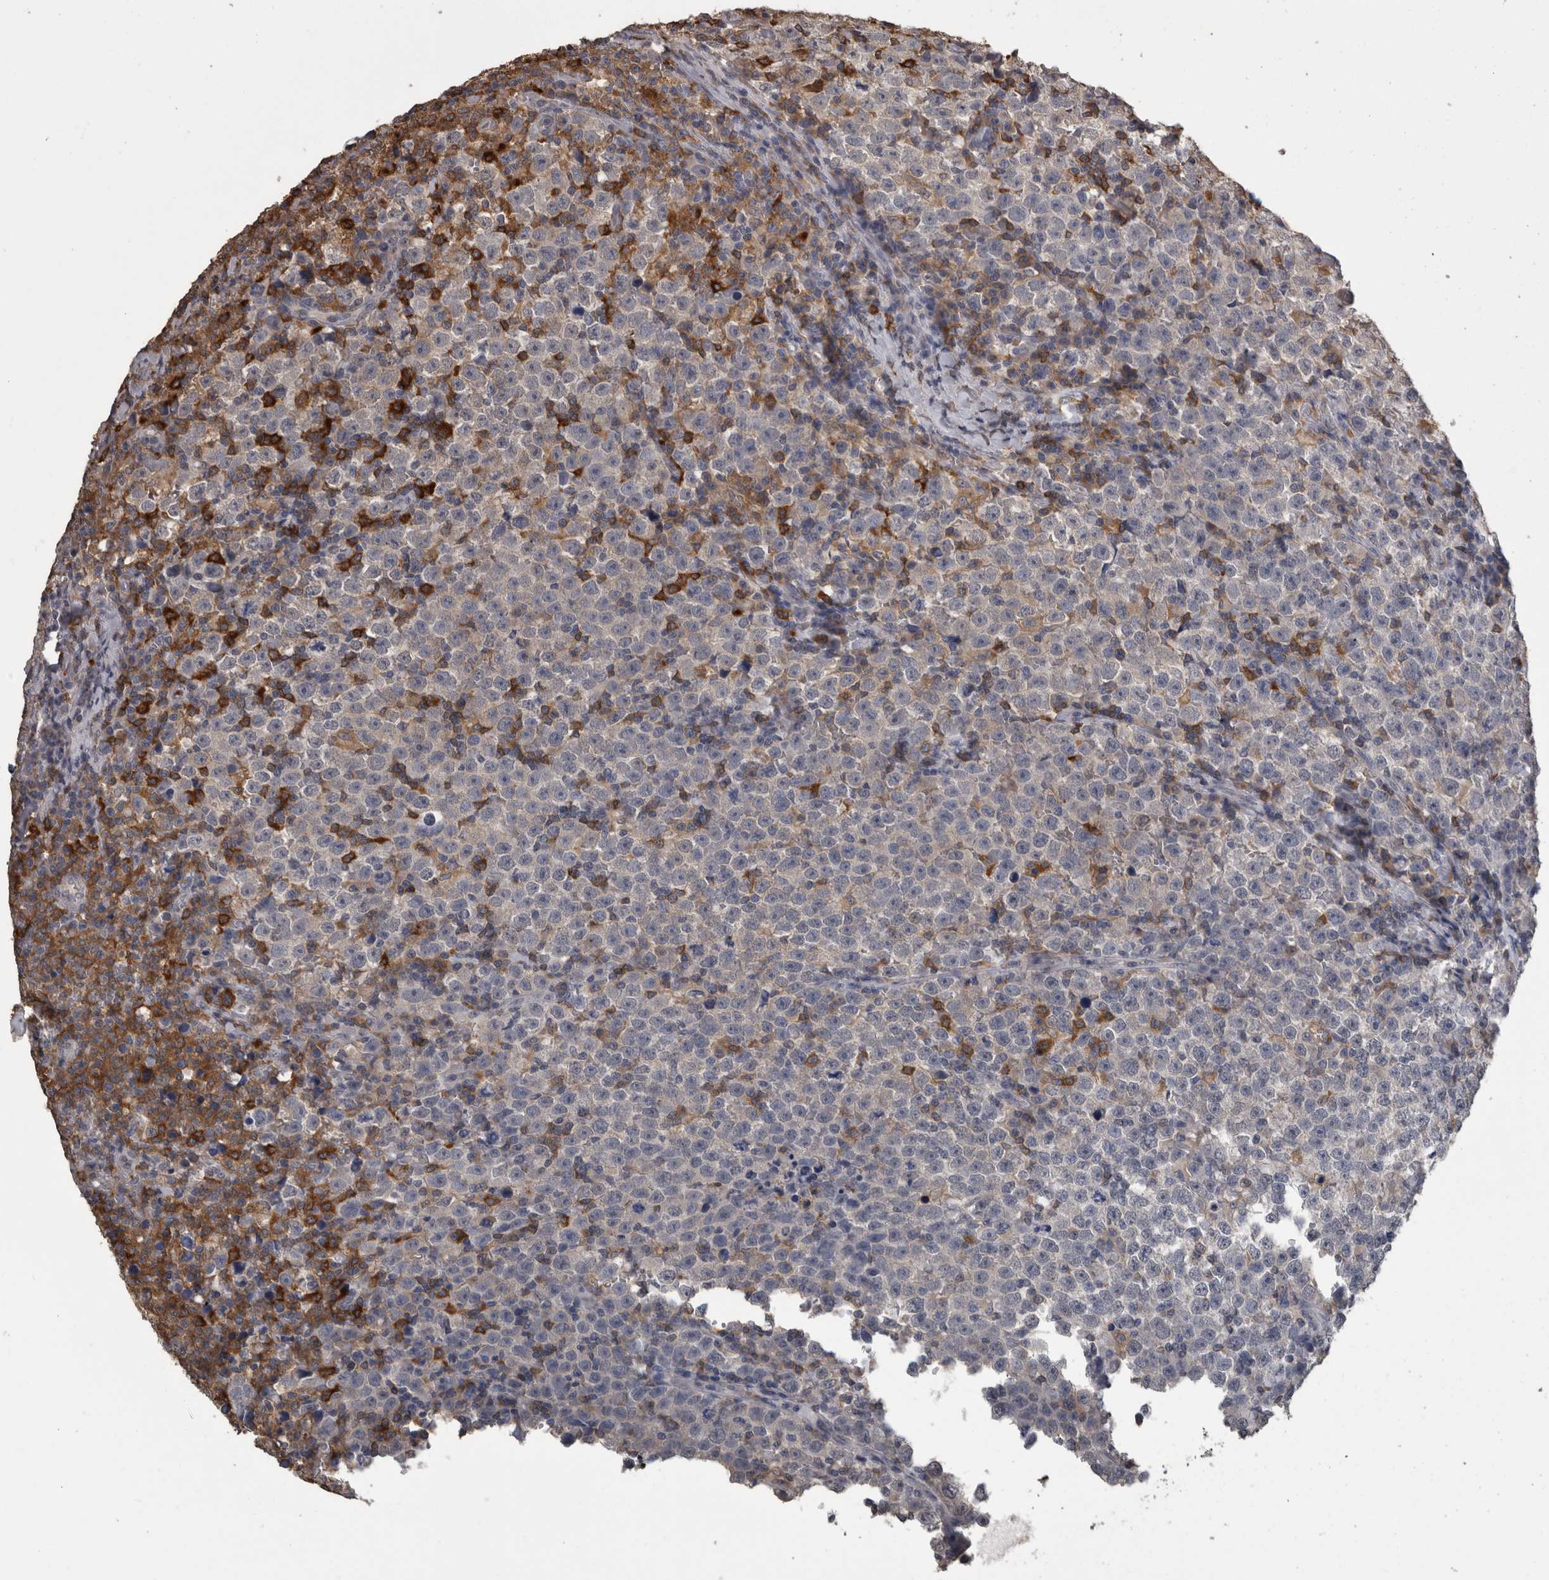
{"staining": {"intensity": "negative", "quantity": "none", "location": "none"}, "tissue": "testis cancer", "cell_type": "Tumor cells", "image_type": "cancer", "snomed": [{"axis": "morphology", "description": "Seminoma, NOS"}, {"axis": "topography", "description": "Testis"}], "caption": "The immunohistochemistry image has no significant staining in tumor cells of testis cancer tissue.", "gene": "PIK3AP1", "patient": {"sex": "male", "age": 43}}